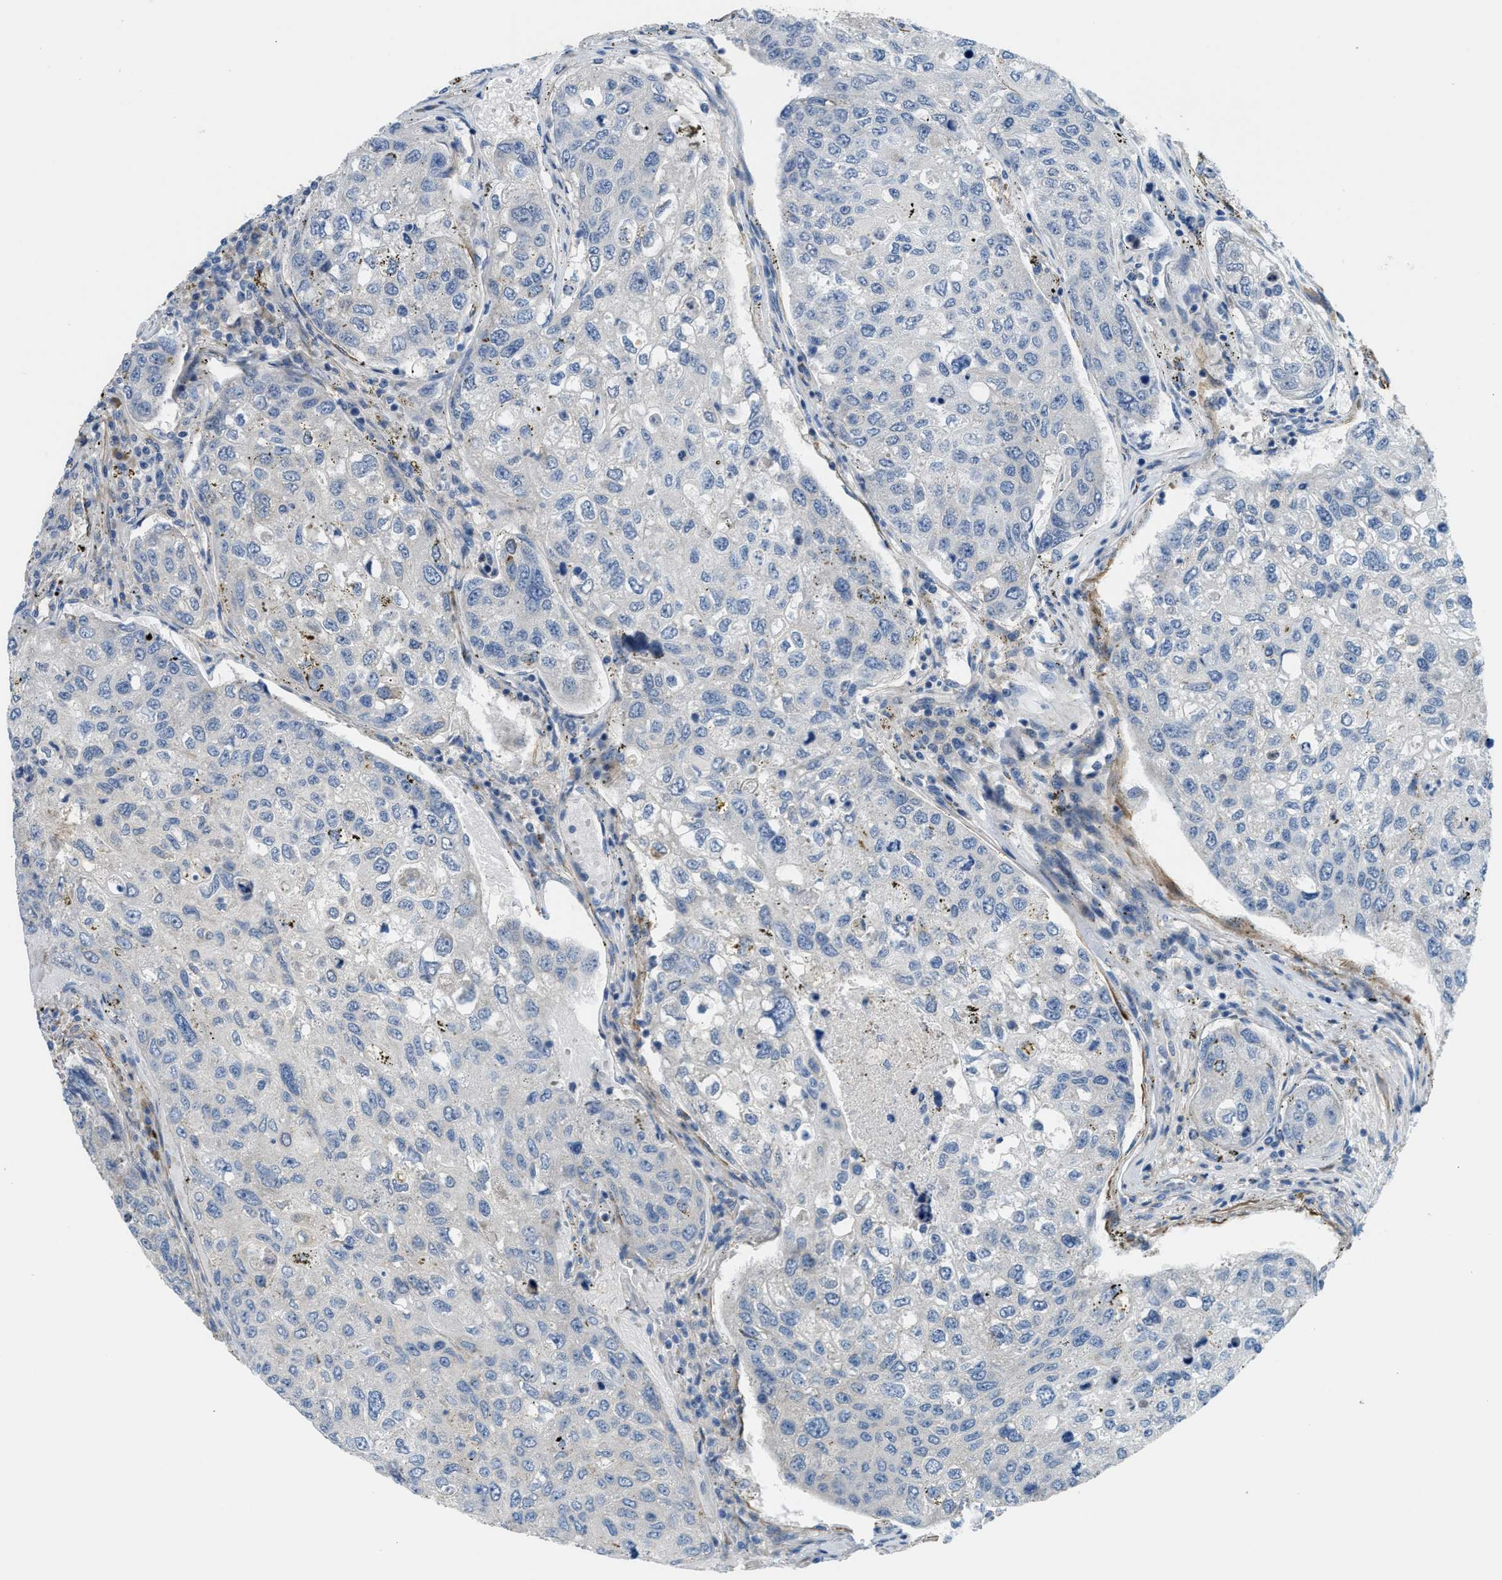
{"staining": {"intensity": "negative", "quantity": "none", "location": "none"}, "tissue": "urothelial cancer", "cell_type": "Tumor cells", "image_type": "cancer", "snomed": [{"axis": "morphology", "description": "Urothelial carcinoma, High grade"}, {"axis": "topography", "description": "Lymph node"}, {"axis": "topography", "description": "Urinary bladder"}], "caption": "Tumor cells are negative for protein expression in human urothelial cancer.", "gene": "BMPR1A", "patient": {"sex": "male", "age": 51}}